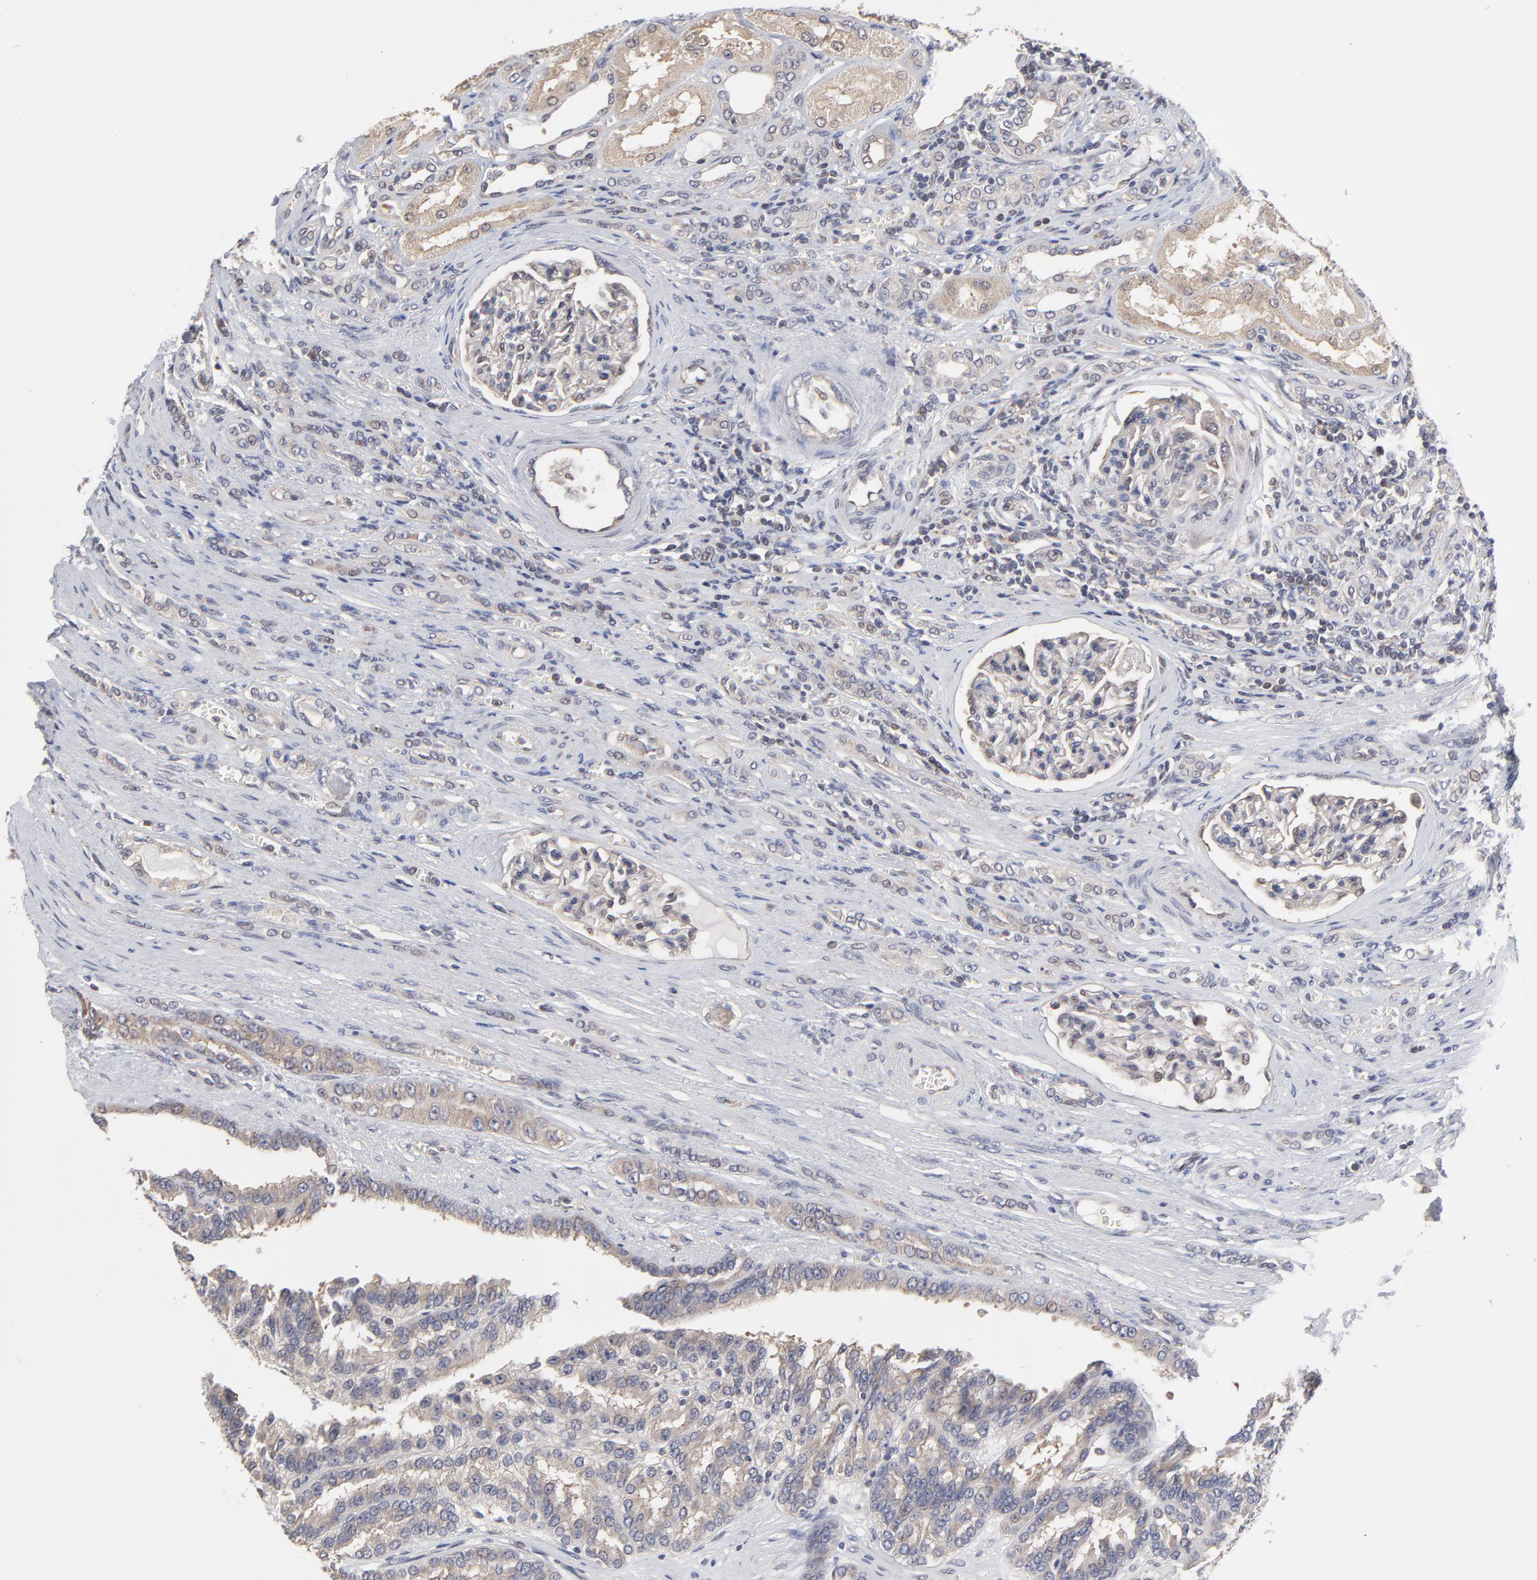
{"staining": {"intensity": "weak", "quantity": ">75%", "location": "cytoplasmic/membranous"}, "tissue": "renal cancer", "cell_type": "Tumor cells", "image_type": "cancer", "snomed": [{"axis": "morphology", "description": "Adenocarcinoma, NOS"}, {"axis": "topography", "description": "Kidney"}], "caption": "Renal adenocarcinoma was stained to show a protein in brown. There is low levels of weak cytoplasmic/membranous positivity in about >75% of tumor cells.", "gene": "ZNF157", "patient": {"sex": "male", "age": 46}}